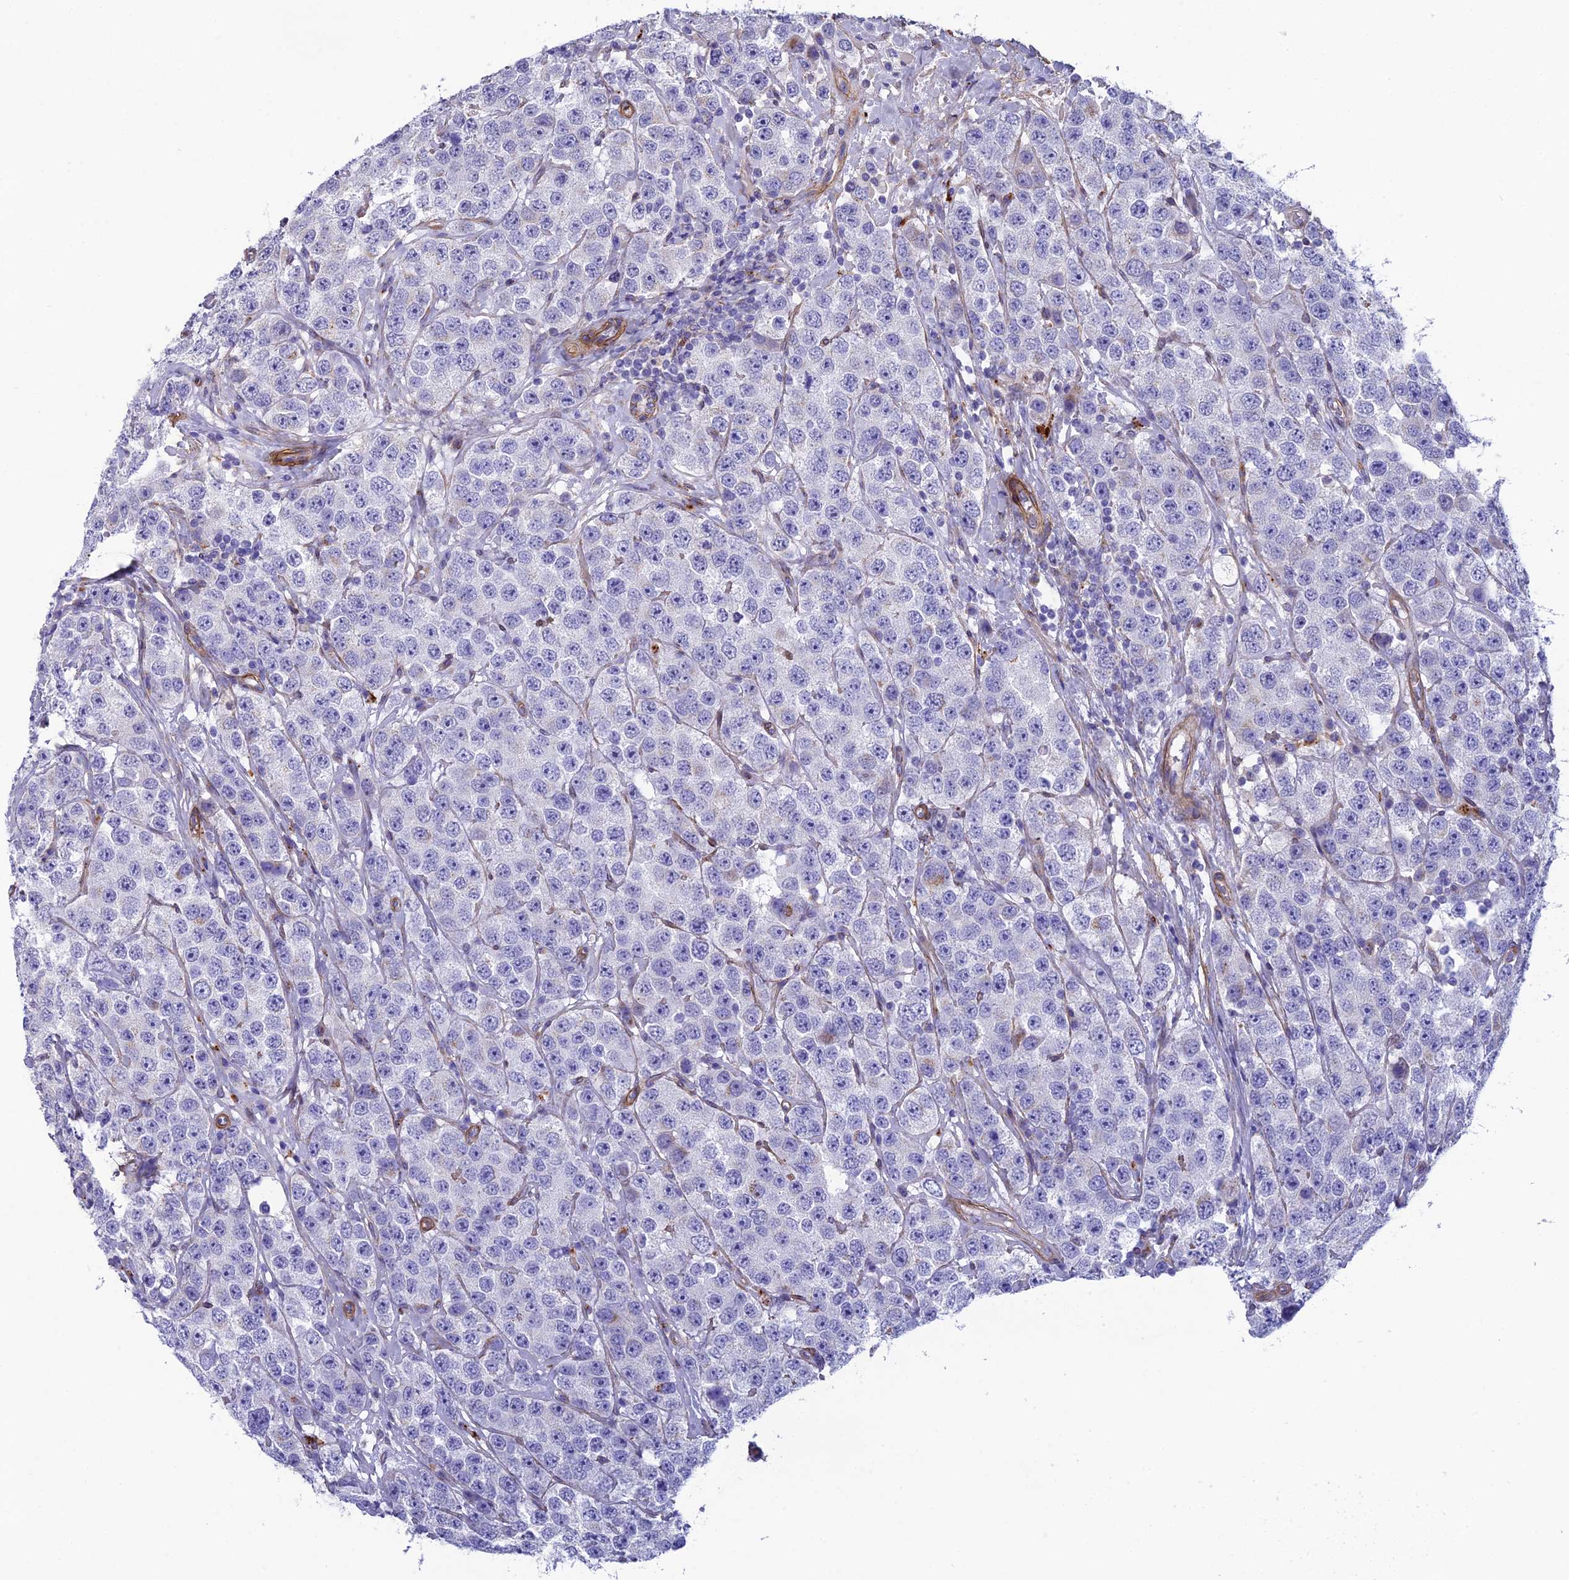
{"staining": {"intensity": "negative", "quantity": "none", "location": "none"}, "tissue": "testis cancer", "cell_type": "Tumor cells", "image_type": "cancer", "snomed": [{"axis": "morphology", "description": "Seminoma, NOS"}, {"axis": "topography", "description": "Testis"}], "caption": "DAB (3,3'-diaminobenzidine) immunohistochemical staining of human testis cancer shows no significant staining in tumor cells.", "gene": "TNS1", "patient": {"sex": "male", "age": 28}}